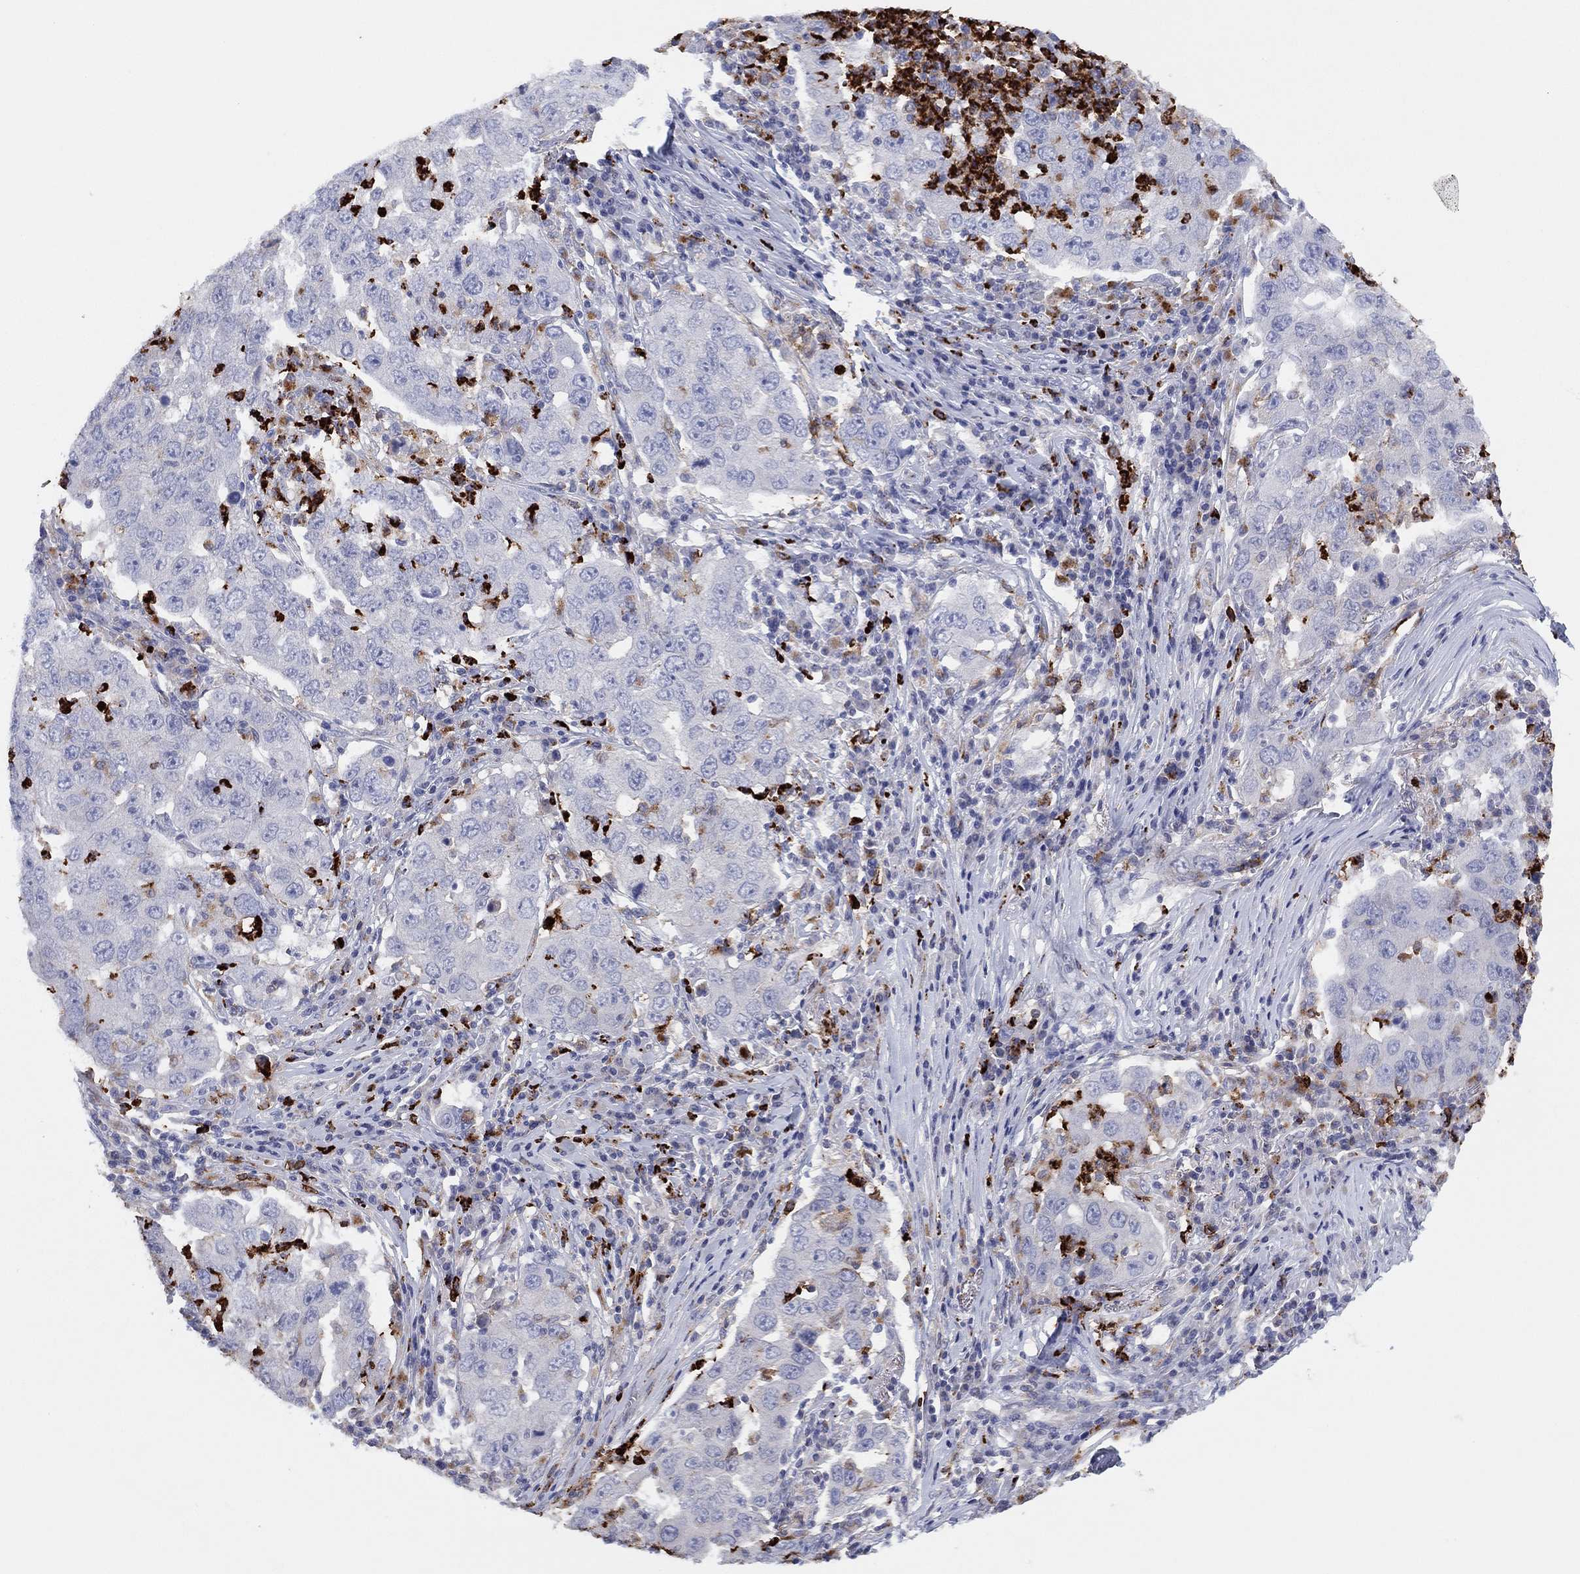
{"staining": {"intensity": "negative", "quantity": "none", "location": "none"}, "tissue": "lung cancer", "cell_type": "Tumor cells", "image_type": "cancer", "snomed": [{"axis": "morphology", "description": "Adenocarcinoma, NOS"}, {"axis": "topography", "description": "Lung"}], "caption": "Human lung cancer stained for a protein using immunohistochemistry (IHC) displays no positivity in tumor cells.", "gene": "PLAC8", "patient": {"sex": "male", "age": 73}}